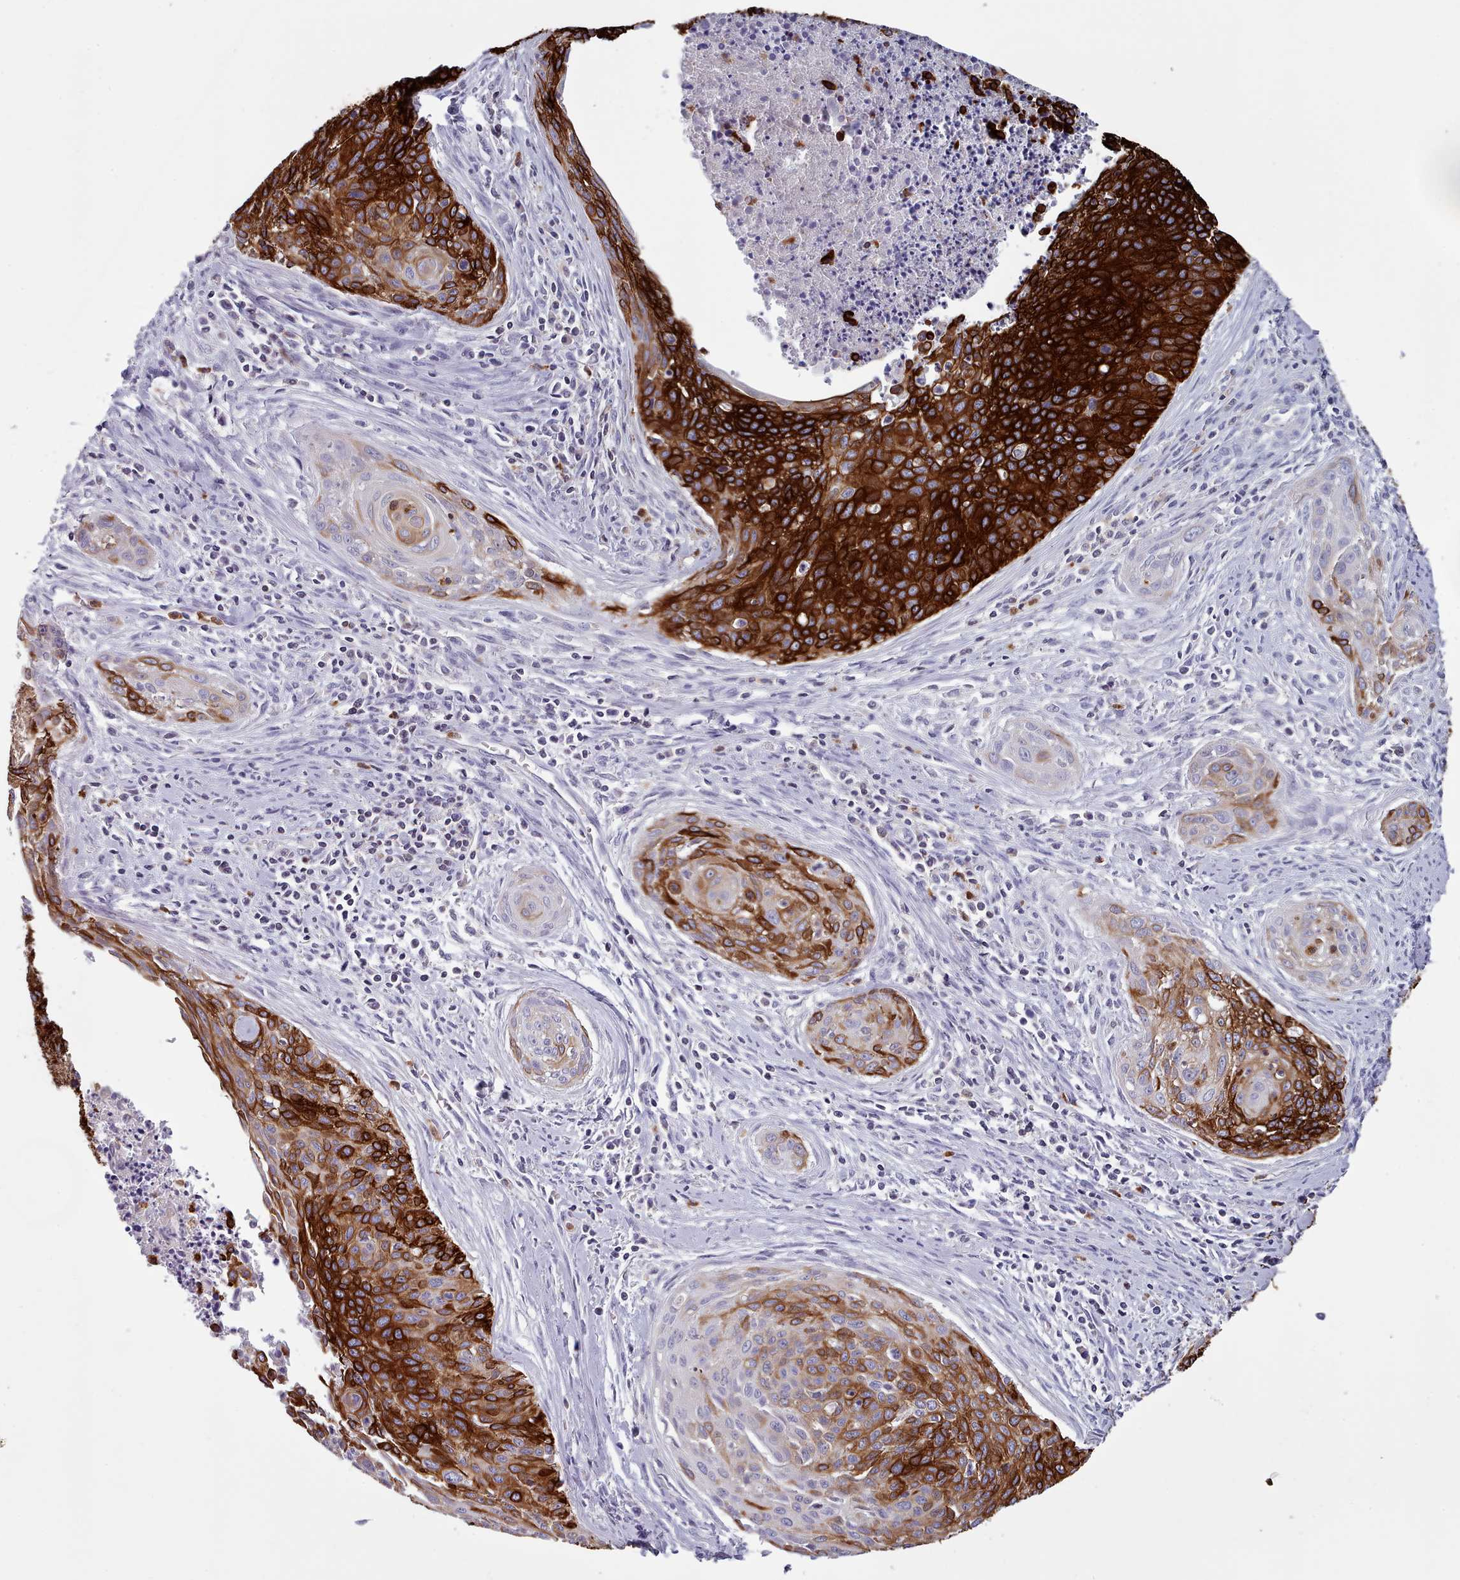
{"staining": {"intensity": "strong", "quantity": ">75%", "location": "cytoplasmic/membranous"}, "tissue": "cervical cancer", "cell_type": "Tumor cells", "image_type": "cancer", "snomed": [{"axis": "morphology", "description": "Squamous cell carcinoma, NOS"}, {"axis": "topography", "description": "Cervix"}], "caption": "IHC staining of cervical cancer (squamous cell carcinoma), which reveals high levels of strong cytoplasmic/membranous positivity in approximately >75% of tumor cells indicating strong cytoplasmic/membranous protein positivity. The staining was performed using DAB (brown) for protein detection and nuclei were counterstained in hematoxylin (blue).", "gene": "RAC2", "patient": {"sex": "female", "age": 55}}